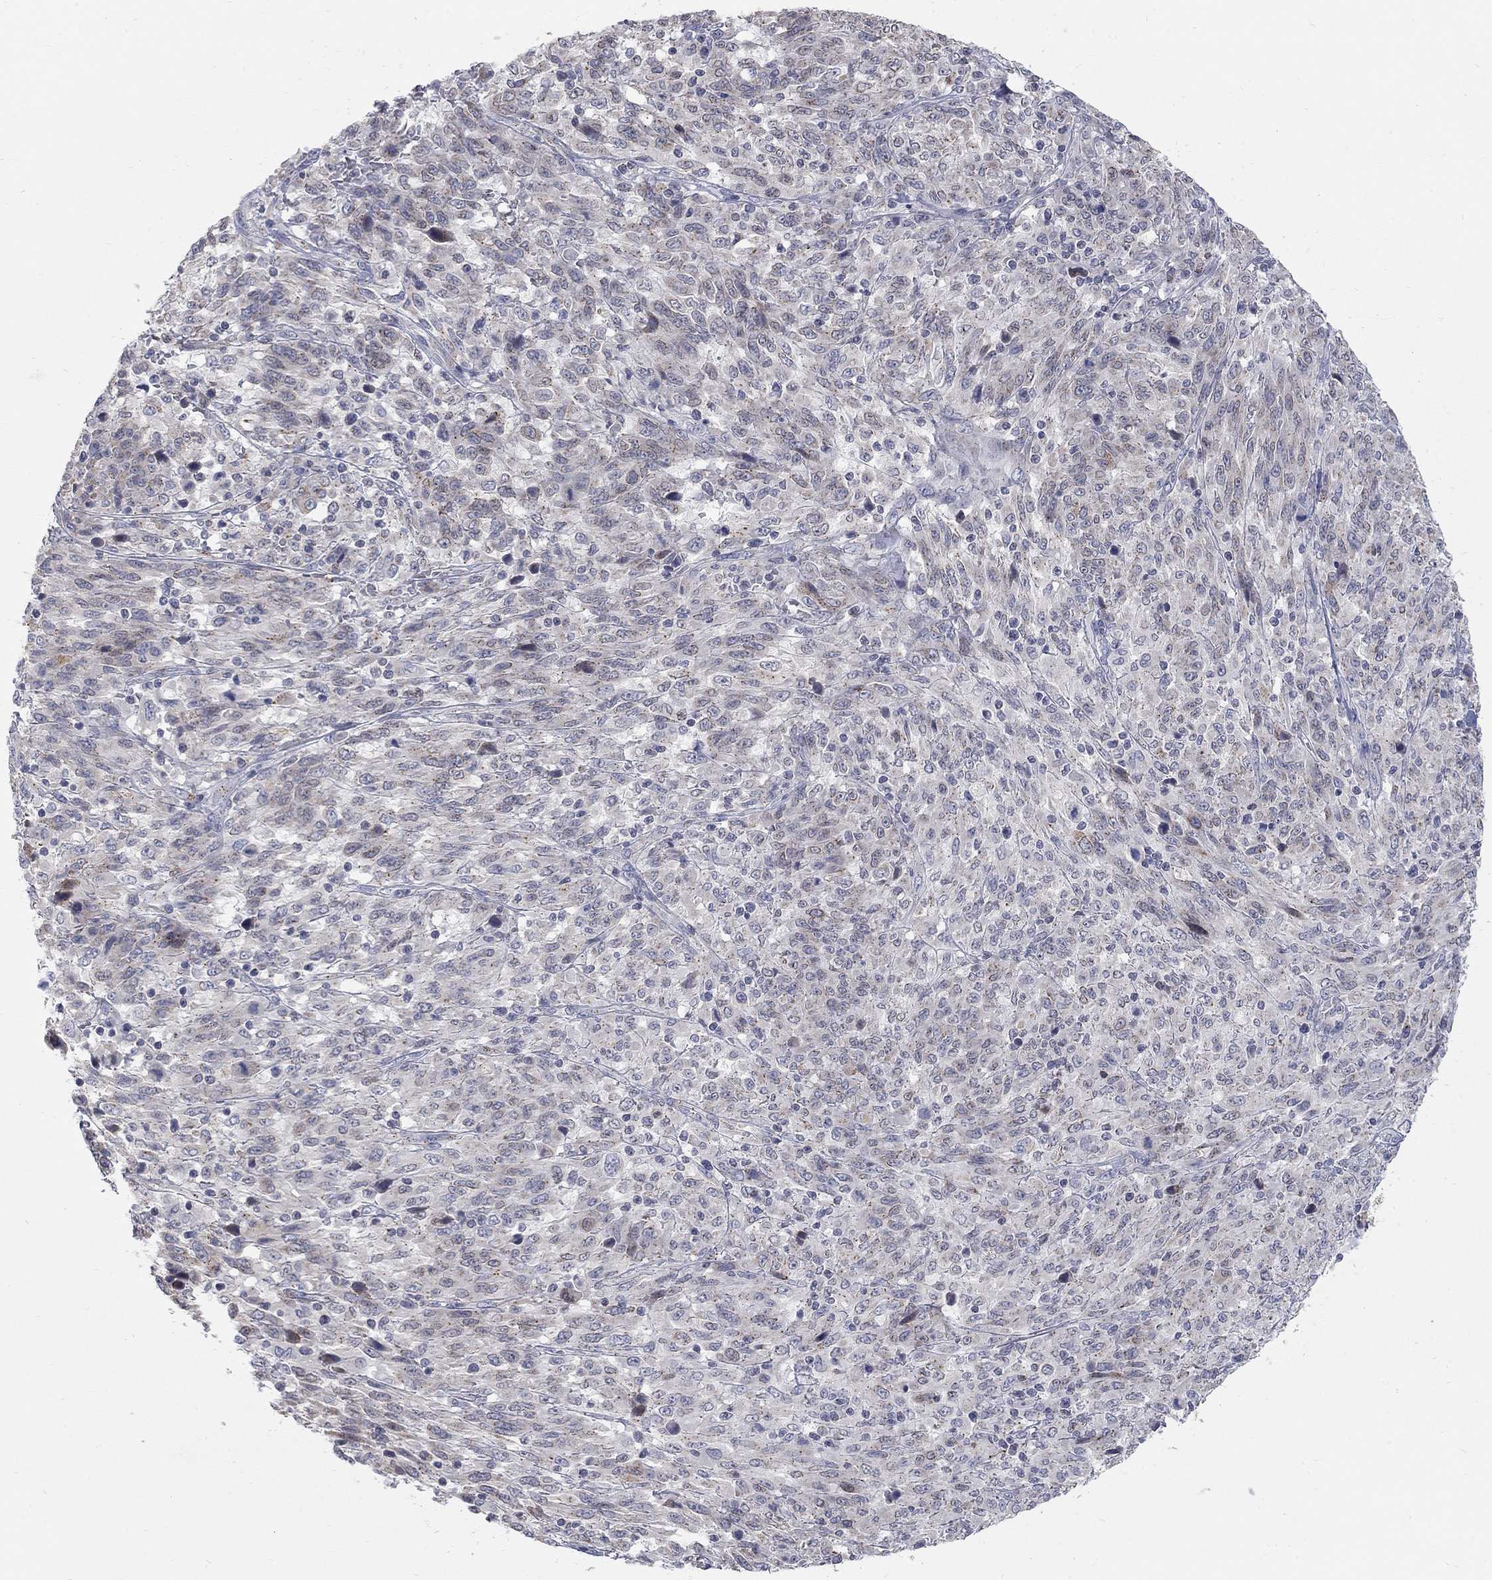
{"staining": {"intensity": "weak", "quantity": "<25%", "location": "cytoplasmic/membranous"}, "tissue": "melanoma", "cell_type": "Tumor cells", "image_type": "cancer", "snomed": [{"axis": "morphology", "description": "Malignant melanoma, NOS"}, {"axis": "topography", "description": "Skin"}], "caption": "There is no significant staining in tumor cells of melanoma.", "gene": "PANK3", "patient": {"sex": "female", "age": 91}}